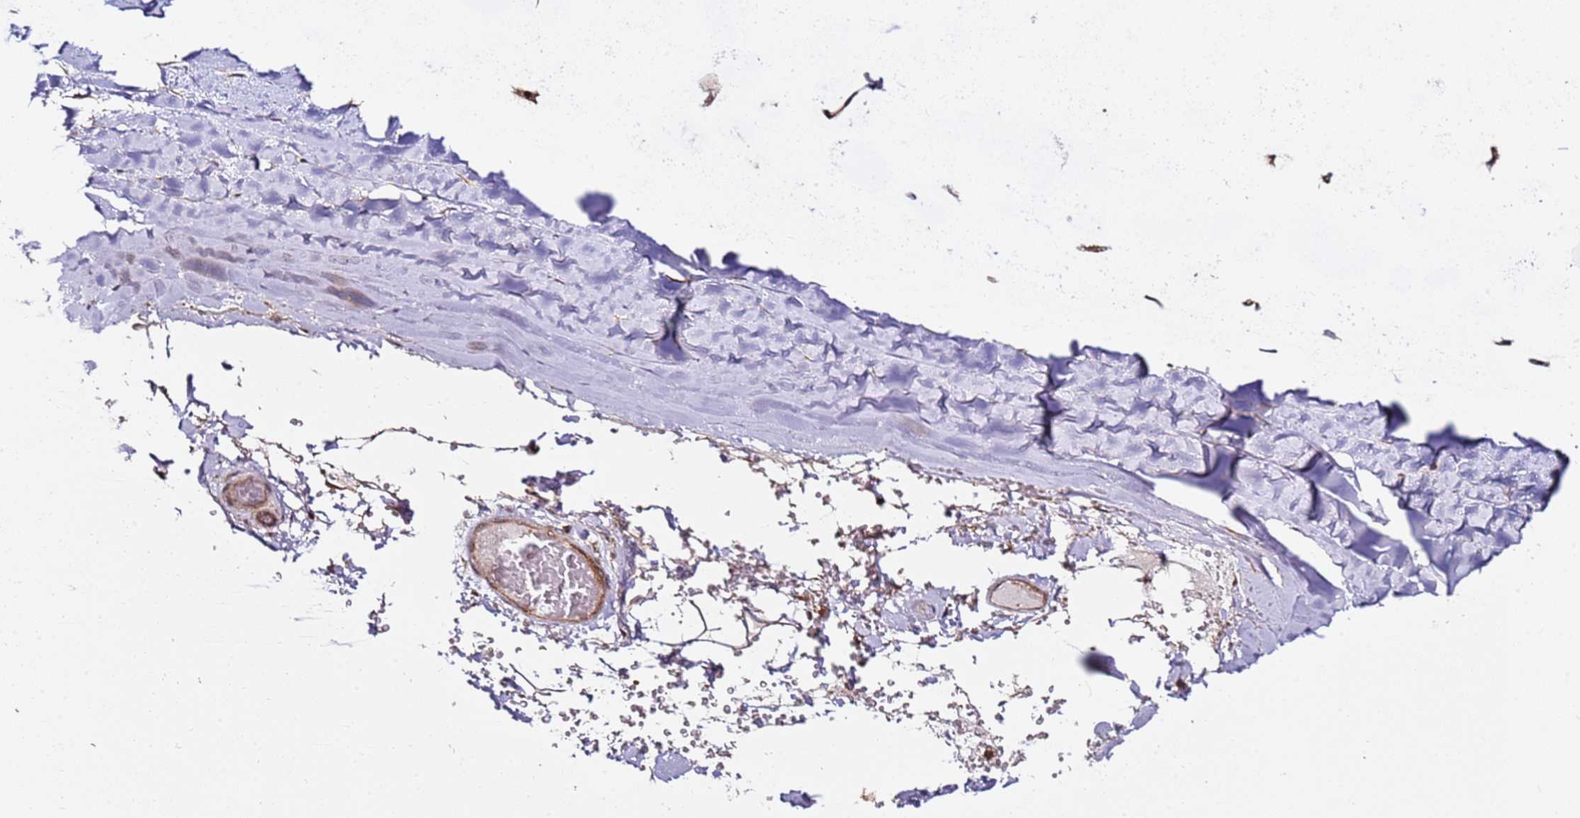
{"staining": {"intensity": "moderate", "quantity": ">75%", "location": "cytoplasmic/membranous"}, "tissue": "adipose tissue", "cell_type": "Adipocytes", "image_type": "normal", "snomed": [{"axis": "morphology", "description": "Normal tissue, NOS"}, {"axis": "morphology", "description": "Squamous cell carcinoma, NOS"}, {"axis": "topography", "description": "Lymph node"}, {"axis": "topography", "description": "Bronchus"}, {"axis": "topography", "description": "Lung"}], "caption": "DAB (3,3'-diaminobenzidine) immunohistochemical staining of unremarkable adipose tissue displays moderate cytoplasmic/membranous protein staining in about >75% of adipocytes. The staining is performed using DAB (3,3'-diaminobenzidine) brown chromogen to label protein expression. The nuclei are counter-stained blue using hematoxylin.", "gene": "PRMT7", "patient": {"sex": "male", "age": 66}}